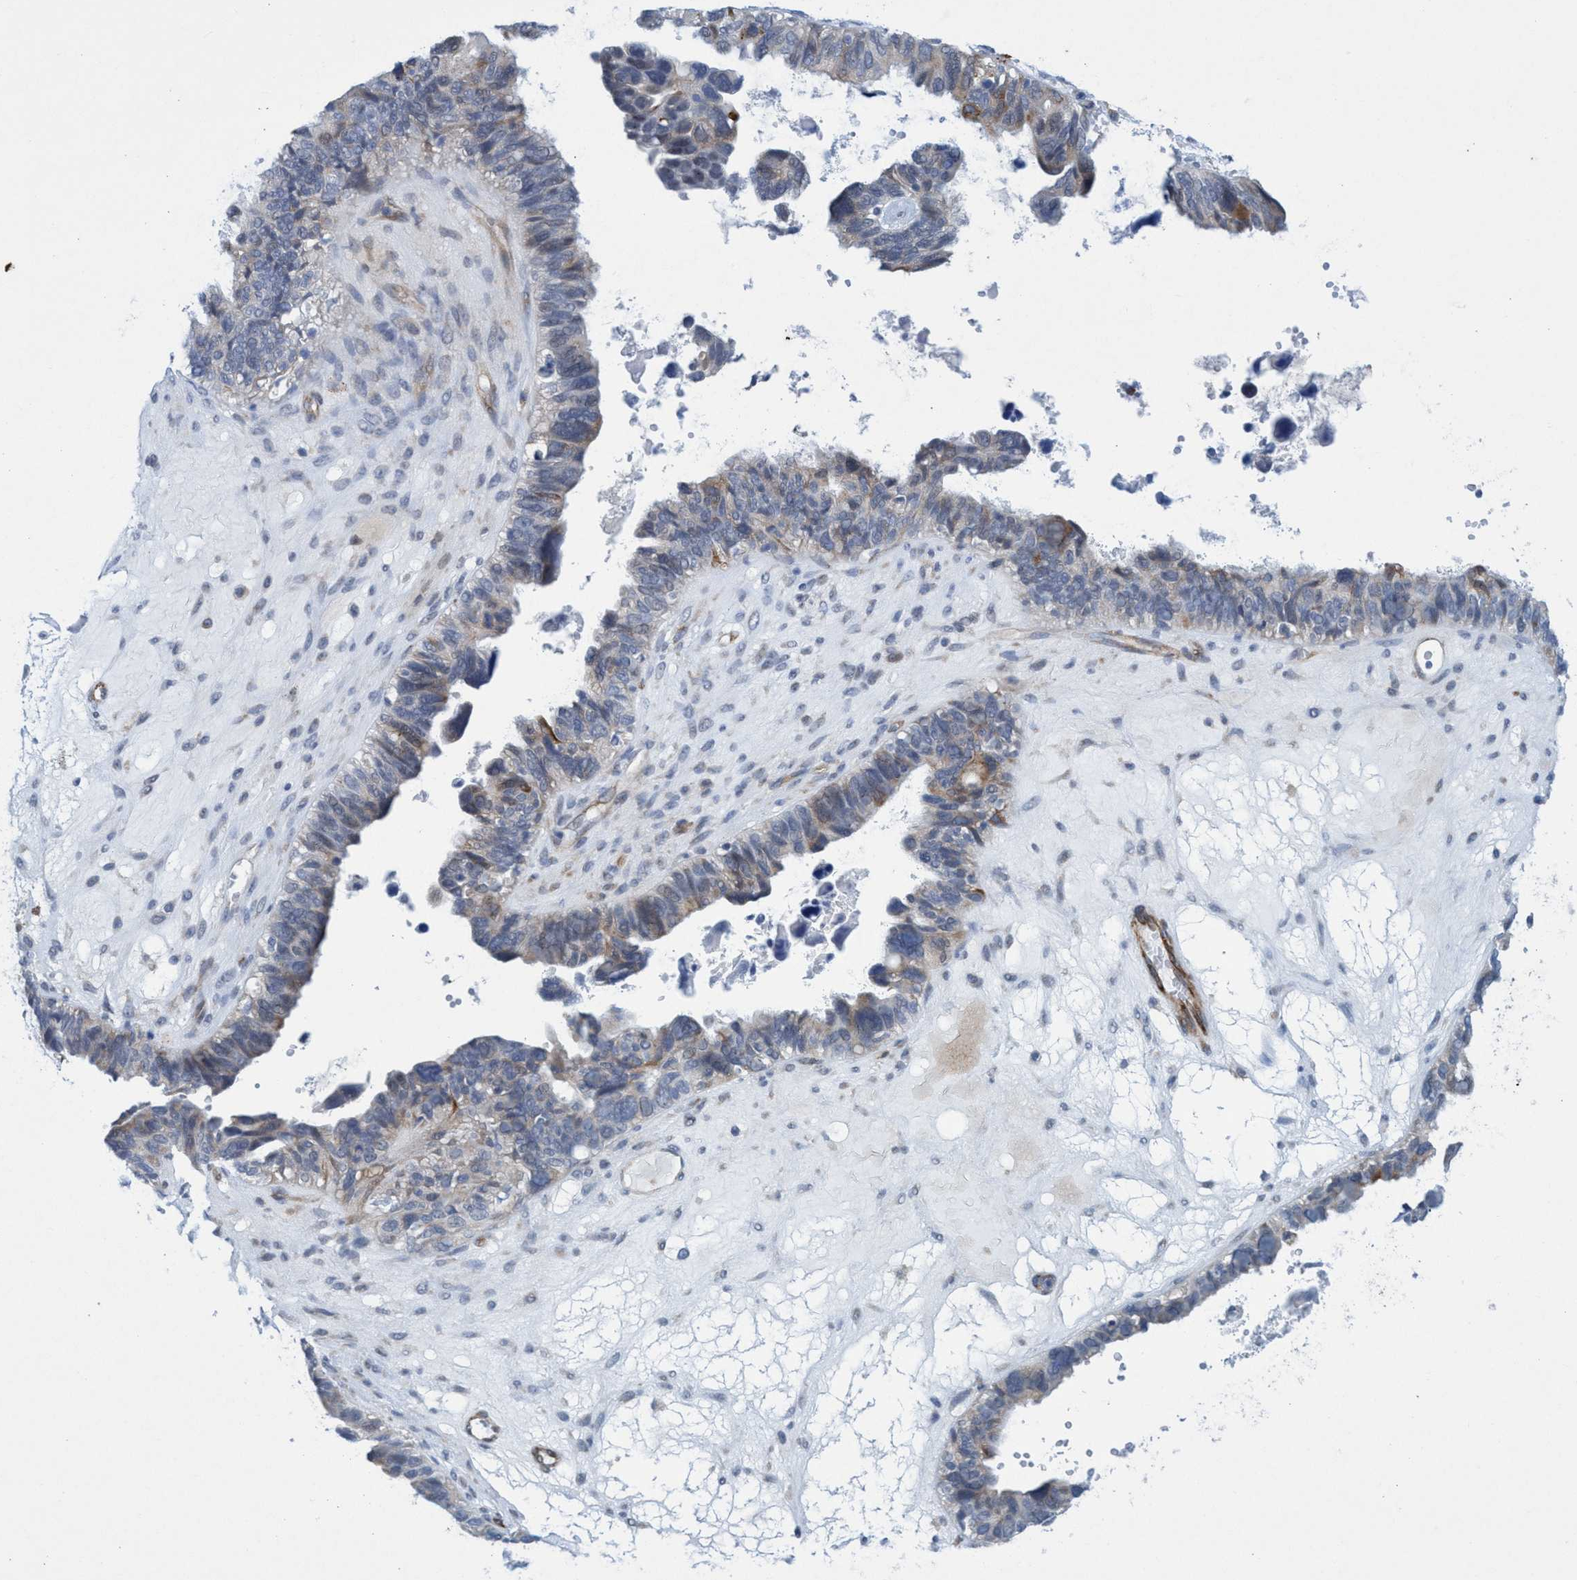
{"staining": {"intensity": "weak", "quantity": "<25%", "location": "cytoplasmic/membranous"}, "tissue": "ovarian cancer", "cell_type": "Tumor cells", "image_type": "cancer", "snomed": [{"axis": "morphology", "description": "Cystadenocarcinoma, serous, NOS"}, {"axis": "topography", "description": "Ovary"}], "caption": "Photomicrograph shows no significant protein positivity in tumor cells of ovarian serous cystadenocarcinoma. (DAB IHC visualized using brightfield microscopy, high magnification).", "gene": "SLC43A2", "patient": {"sex": "female", "age": 79}}